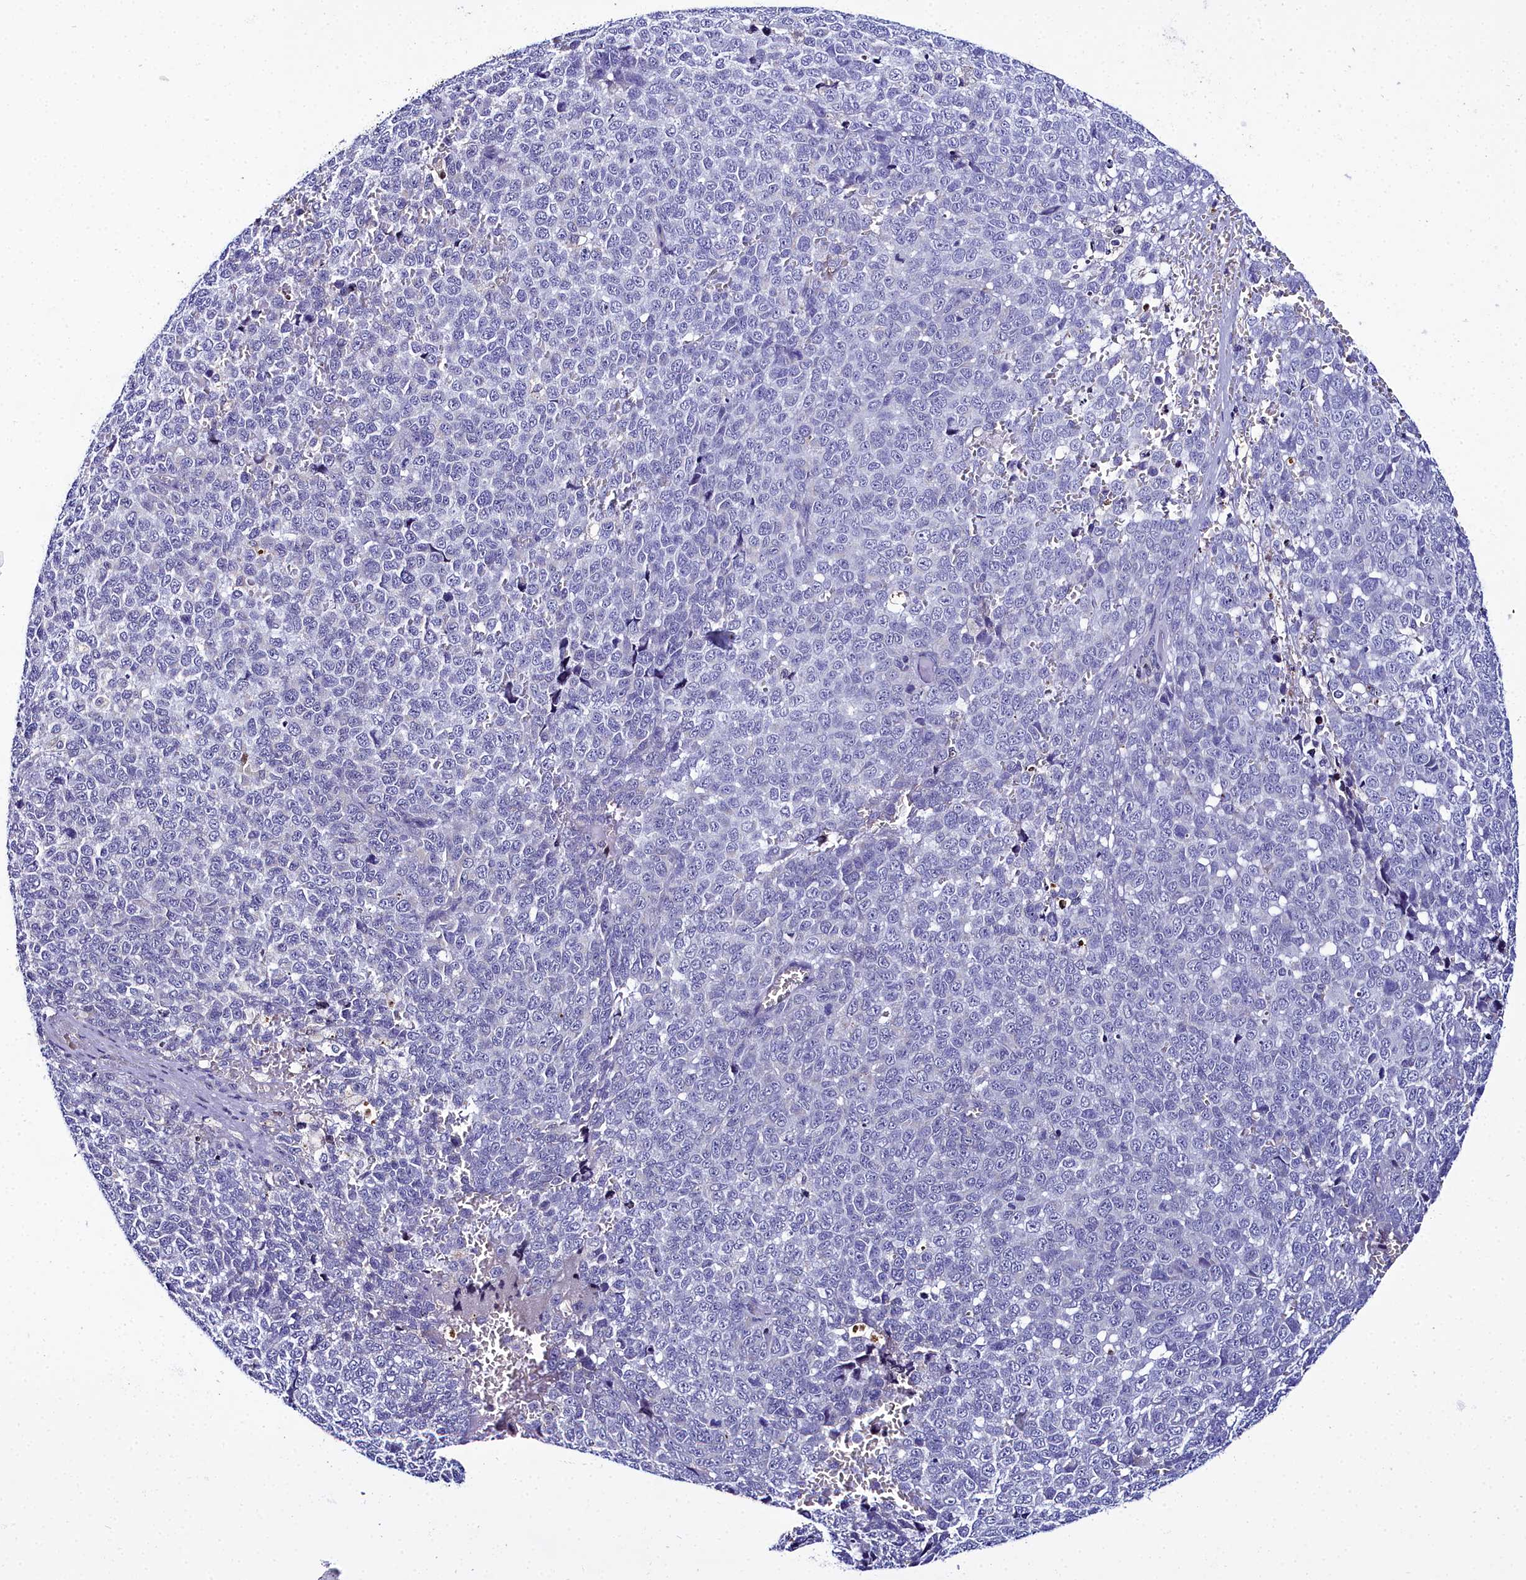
{"staining": {"intensity": "negative", "quantity": "none", "location": "none"}, "tissue": "melanoma", "cell_type": "Tumor cells", "image_type": "cancer", "snomed": [{"axis": "morphology", "description": "Malignant melanoma, NOS"}, {"axis": "topography", "description": "Nose, NOS"}], "caption": "The IHC micrograph has no significant staining in tumor cells of melanoma tissue.", "gene": "ELAPOR2", "patient": {"sex": "female", "age": 48}}